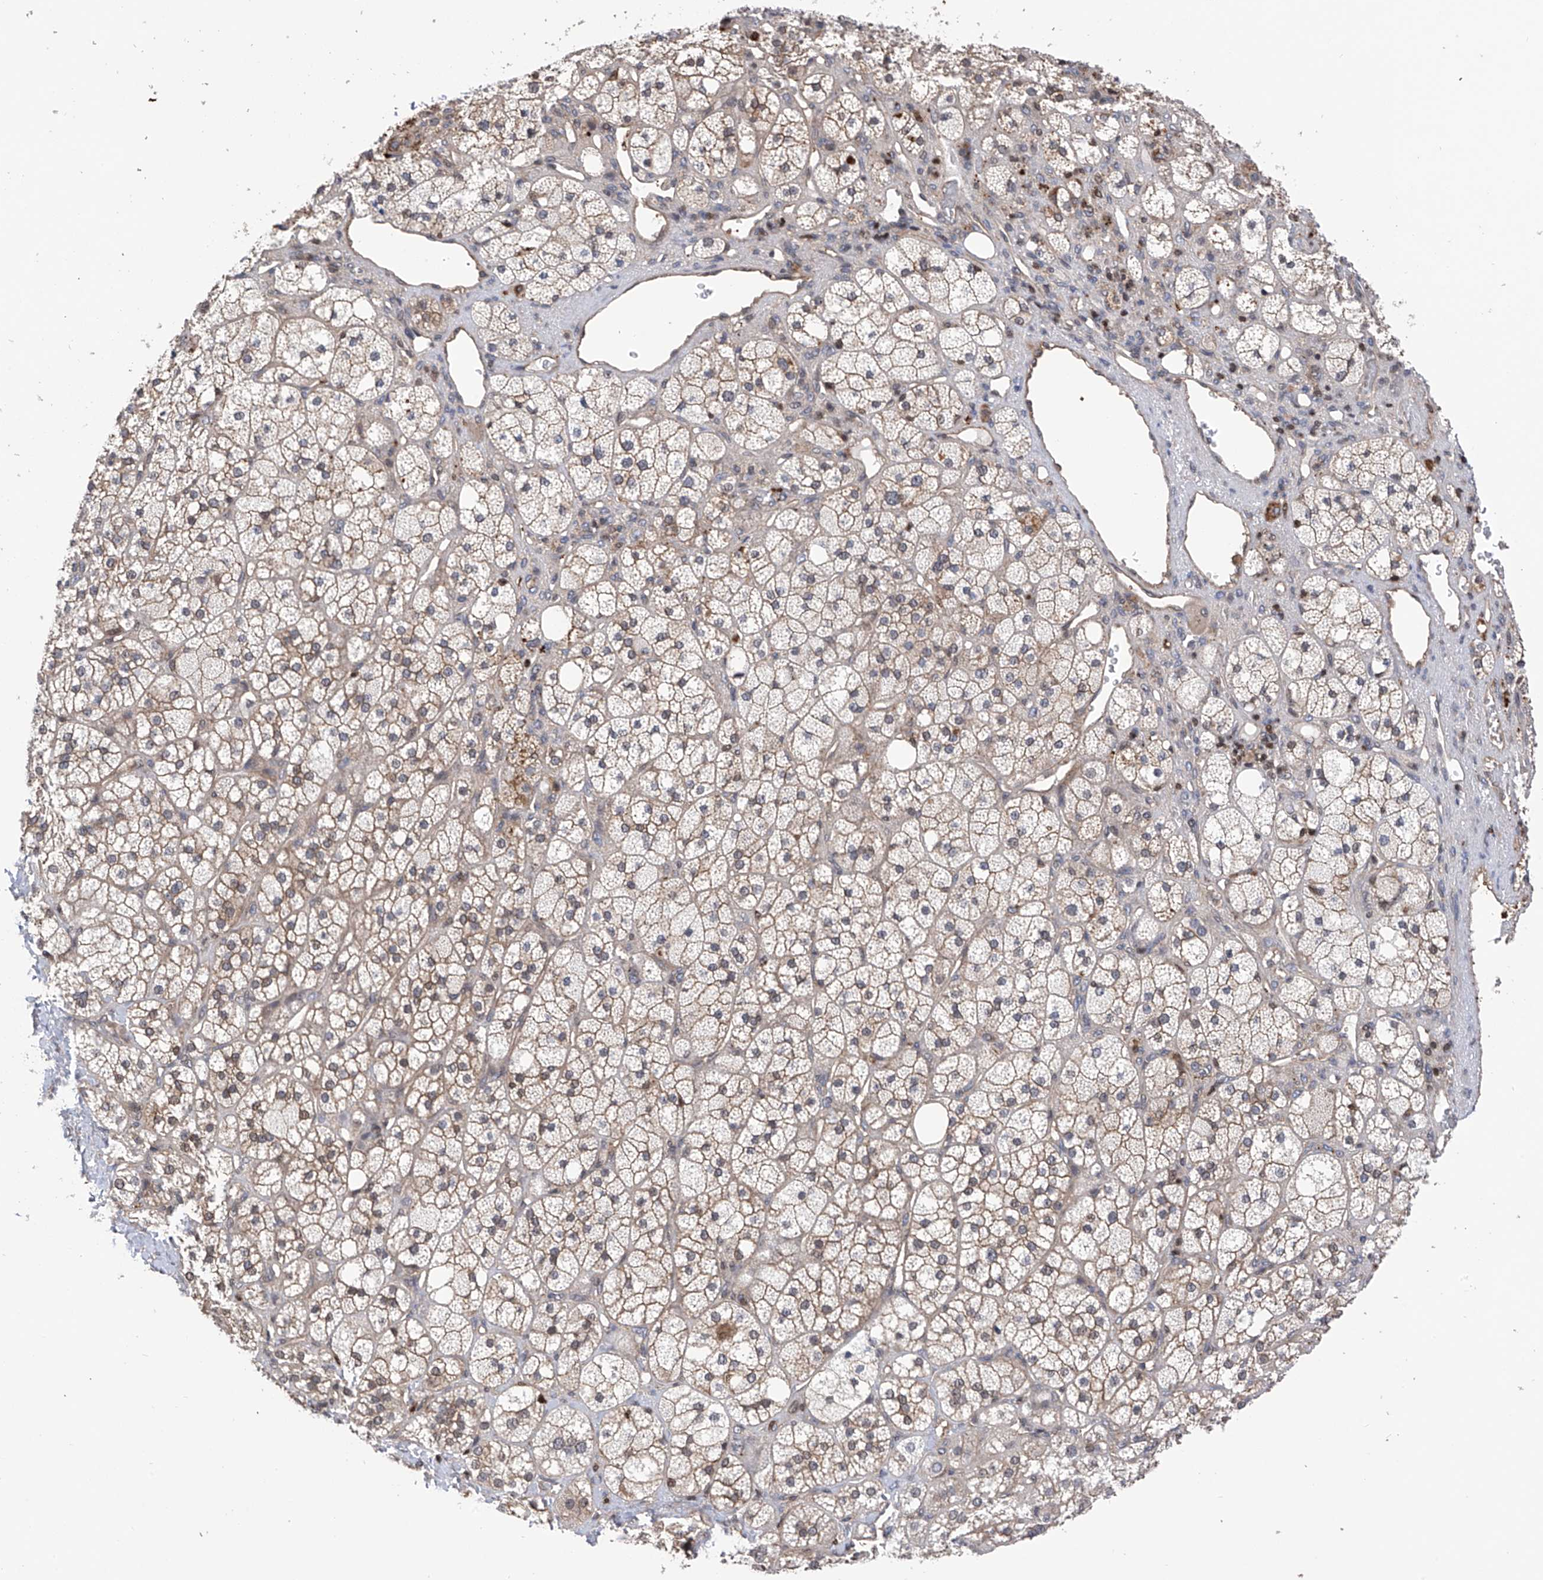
{"staining": {"intensity": "weak", "quantity": "<25%", "location": "cytoplasmic/membranous"}, "tissue": "adrenal gland", "cell_type": "Glandular cells", "image_type": "normal", "snomed": [{"axis": "morphology", "description": "Normal tissue, NOS"}, {"axis": "topography", "description": "Adrenal gland"}], "caption": "The IHC histopathology image has no significant staining in glandular cells of adrenal gland.", "gene": "DNAJC9", "patient": {"sex": "male", "age": 61}}